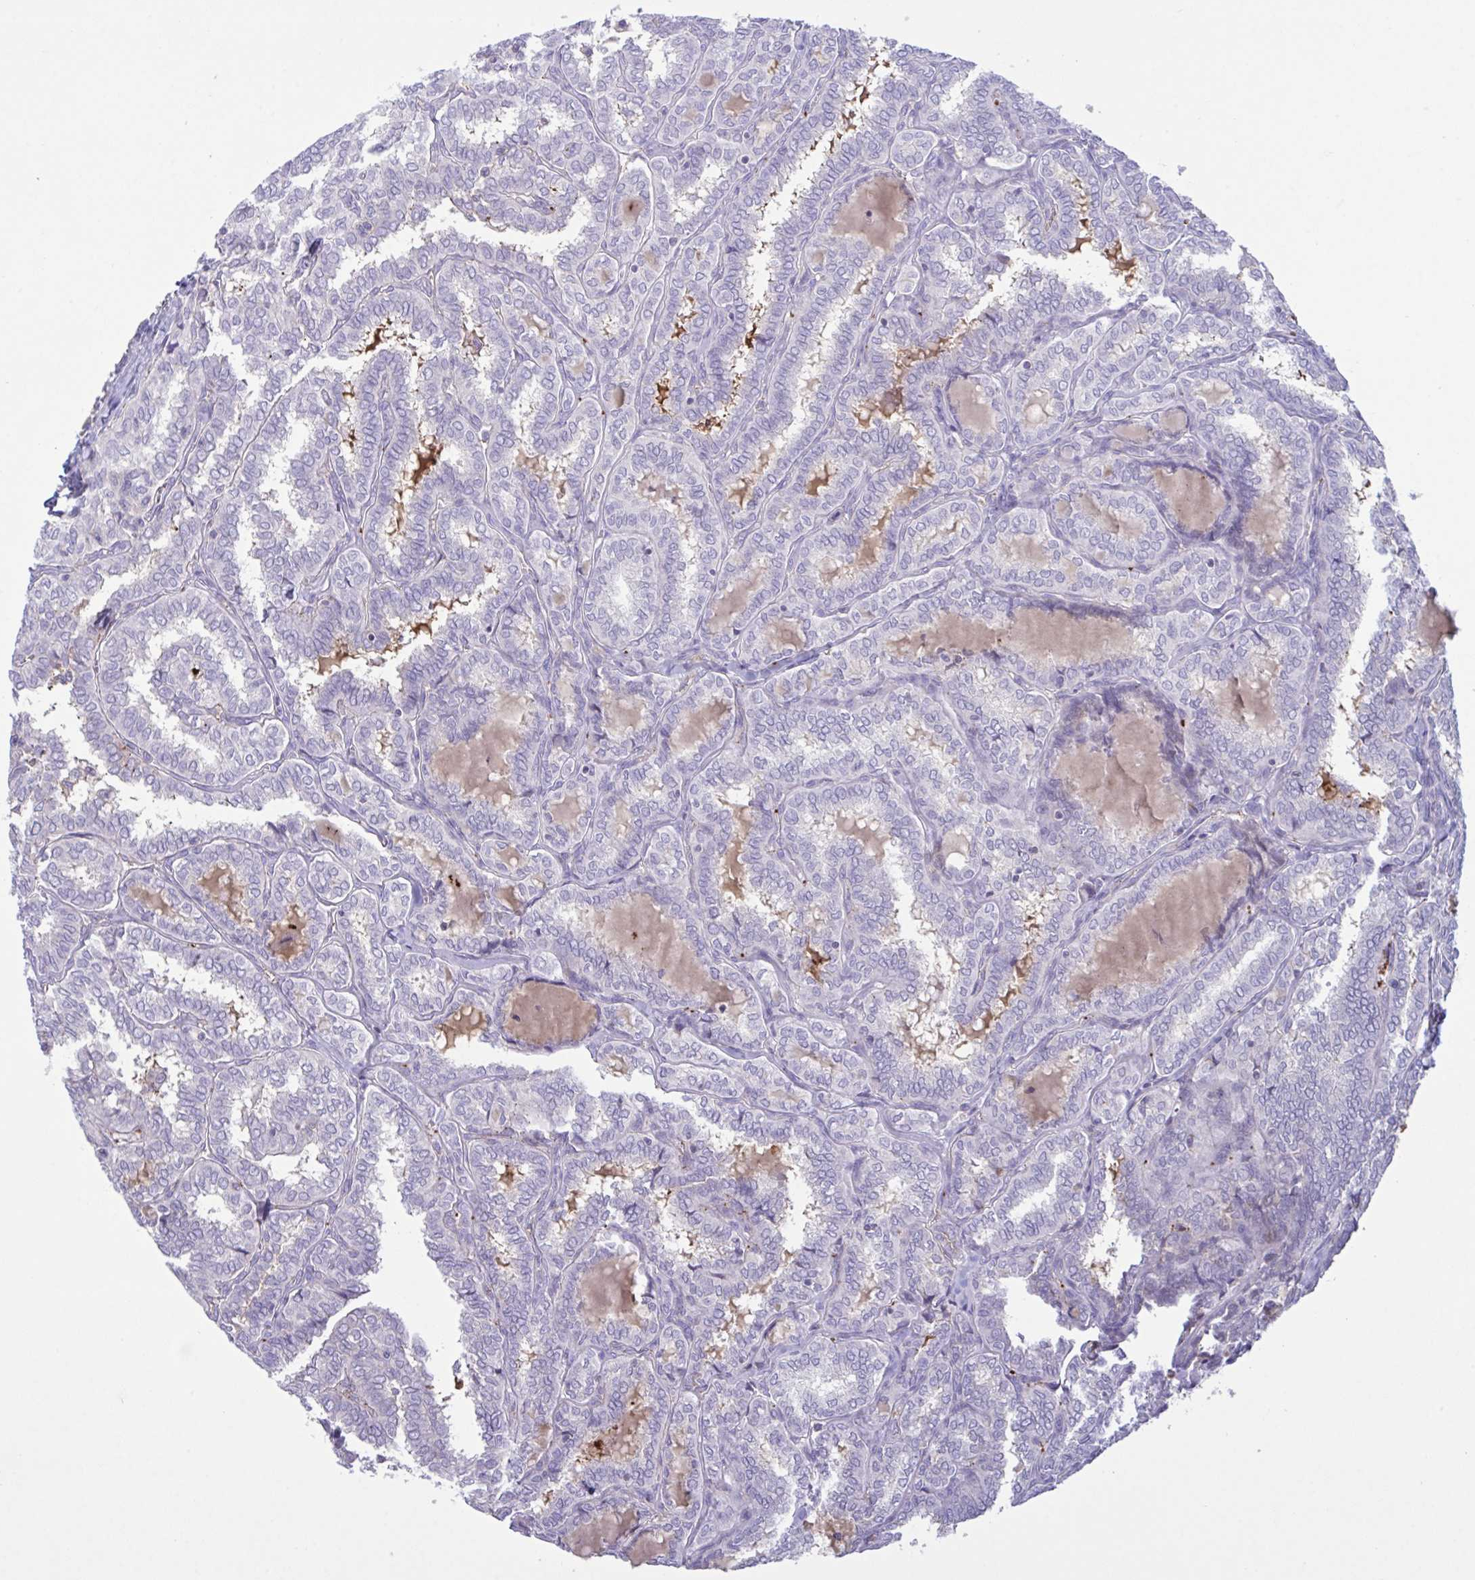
{"staining": {"intensity": "negative", "quantity": "none", "location": "none"}, "tissue": "thyroid cancer", "cell_type": "Tumor cells", "image_type": "cancer", "snomed": [{"axis": "morphology", "description": "Papillary adenocarcinoma, NOS"}, {"axis": "topography", "description": "Thyroid gland"}], "caption": "Photomicrograph shows no significant protein expression in tumor cells of thyroid cancer. Brightfield microscopy of immunohistochemistry (IHC) stained with DAB (brown) and hematoxylin (blue), captured at high magnification.", "gene": "IL1R1", "patient": {"sex": "female", "age": 30}}